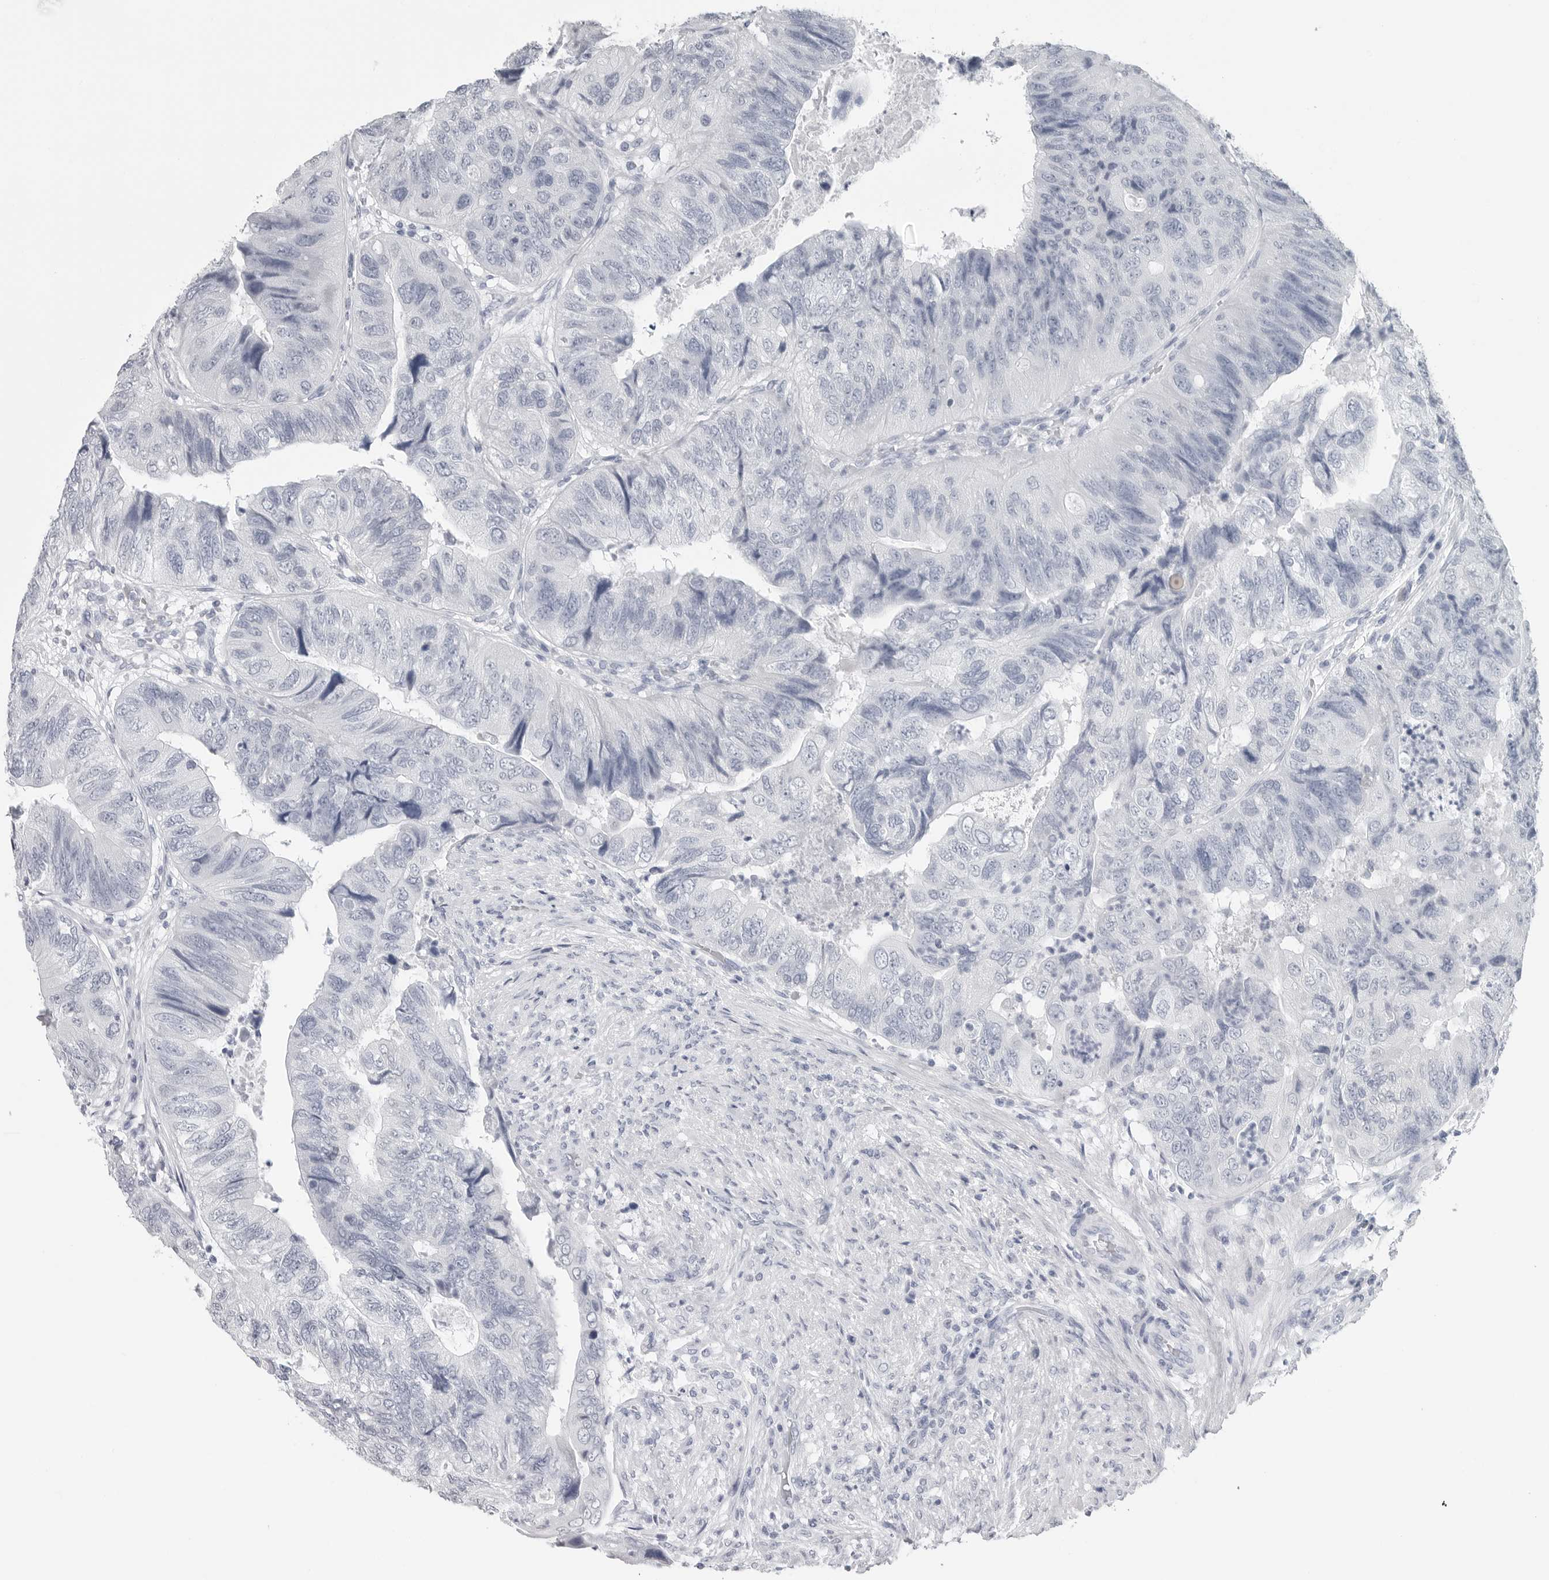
{"staining": {"intensity": "negative", "quantity": "none", "location": "none"}, "tissue": "colorectal cancer", "cell_type": "Tumor cells", "image_type": "cancer", "snomed": [{"axis": "morphology", "description": "Adenocarcinoma, NOS"}, {"axis": "topography", "description": "Rectum"}], "caption": "The image displays no significant expression in tumor cells of colorectal adenocarcinoma.", "gene": "CSH1", "patient": {"sex": "male", "age": 63}}